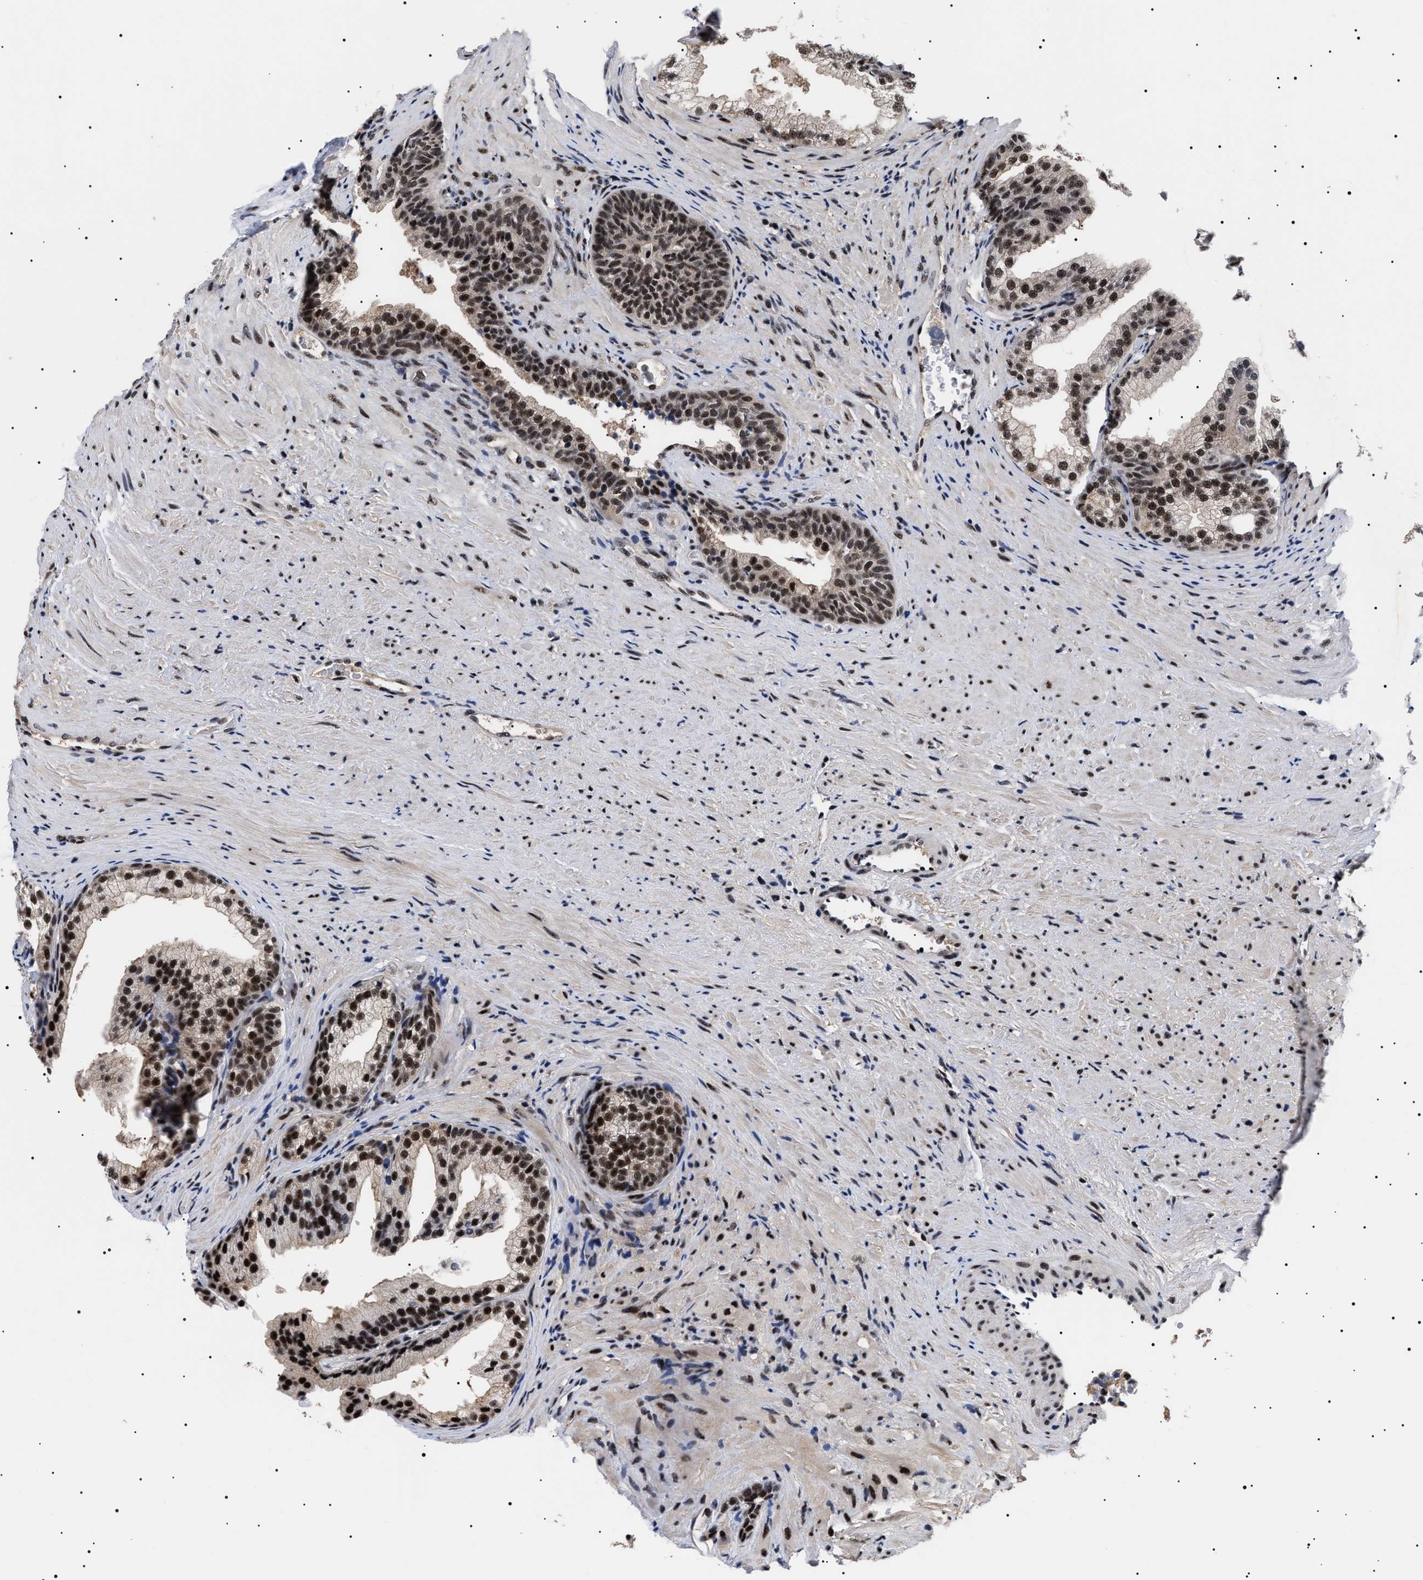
{"staining": {"intensity": "strong", "quantity": ">75%", "location": "nuclear"}, "tissue": "prostate", "cell_type": "Glandular cells", "image_type": "normal", "snomed": [{"axis": "morphology", "description": "Normal tissue, NOS"}, {"axis": "topography", "description": "Prostate"}], "caption": "Brown immunohistochemical staining in normal human prostate exhibits strong nuclear positivity in approximately >75% of glandular cells.", "gene": "CAAP1", "patient": {"sex": "male", "age": 76}}